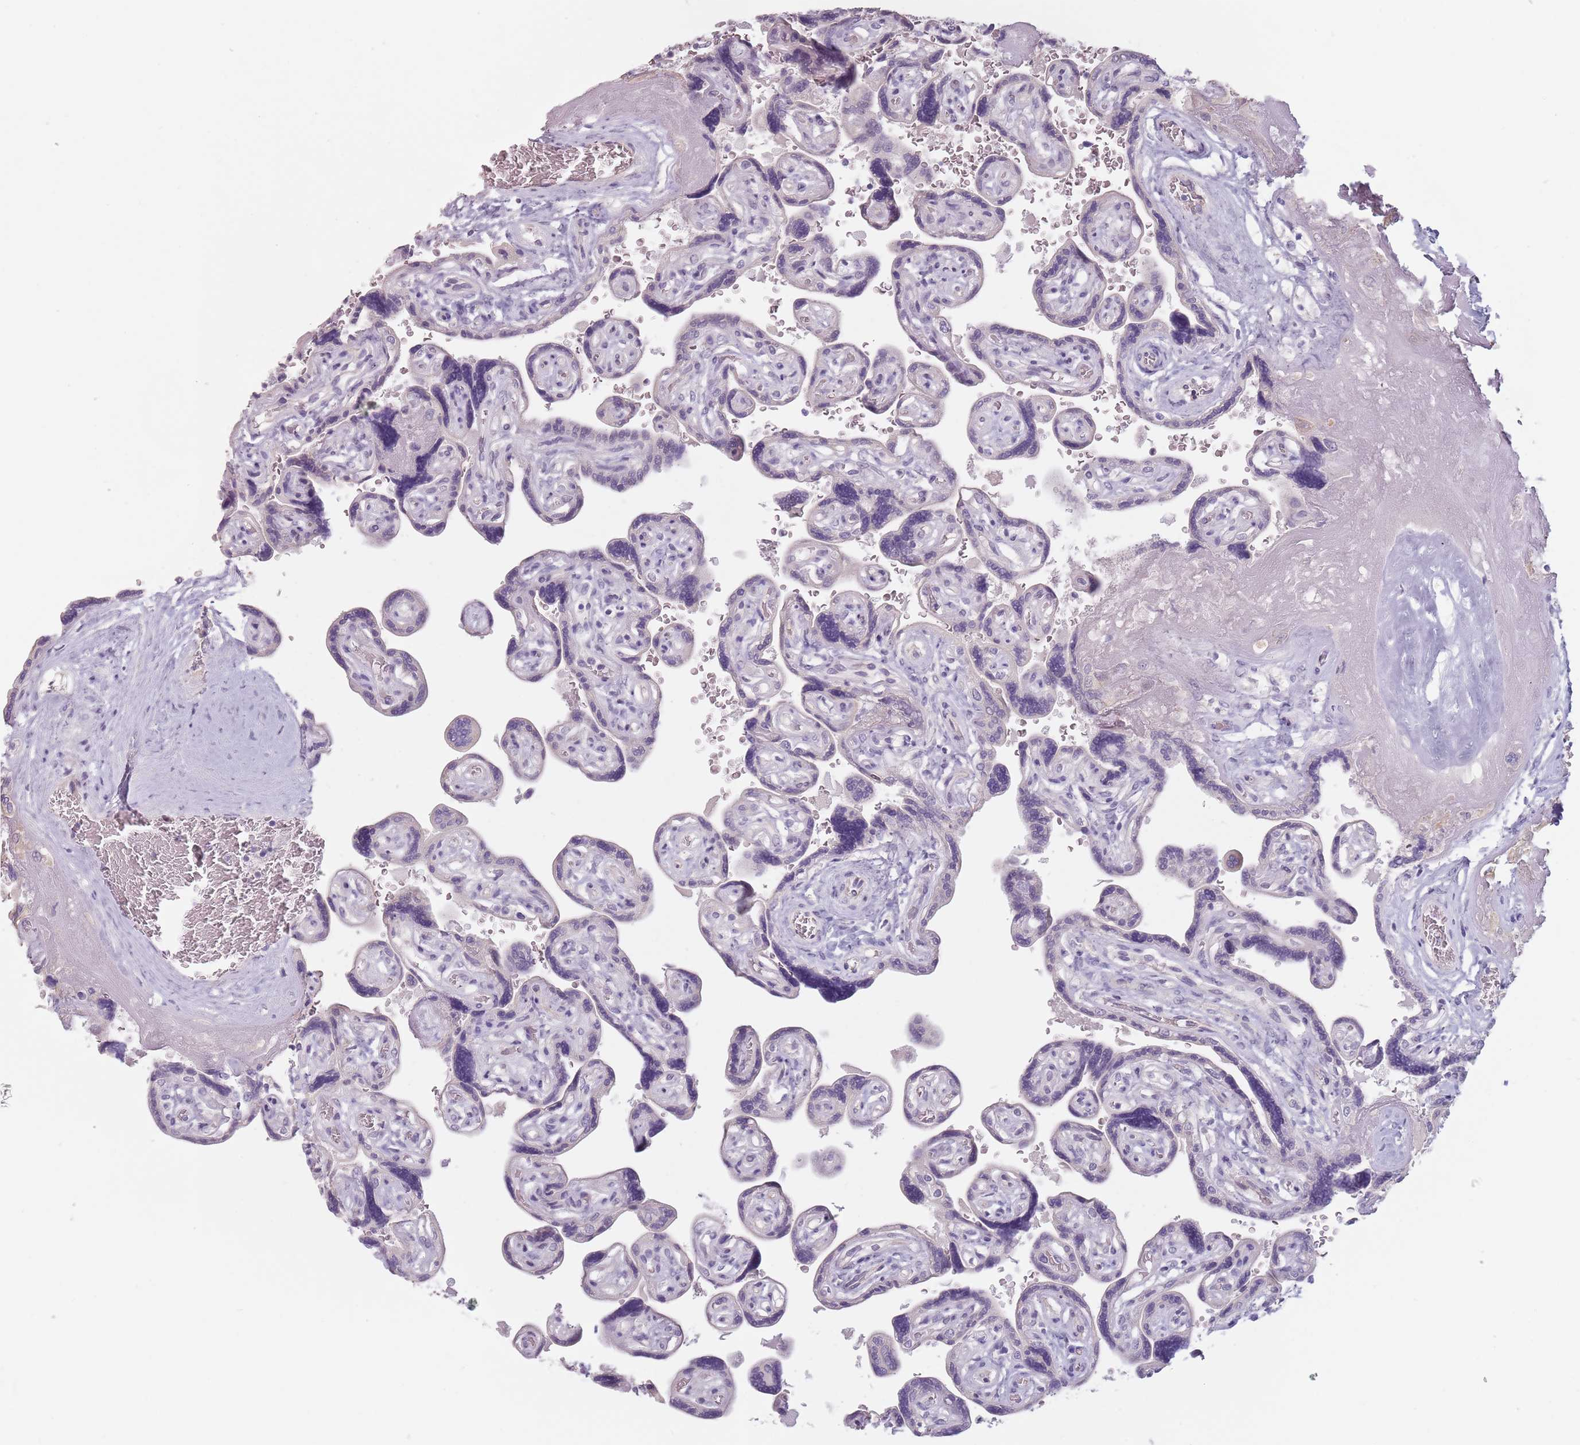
{"staining": {"intensity": "weak", "quantity": "<25%", "location": "cytoplasmic/membranous"}, "tissue": "placenta", "cell_type": "Decidual cells", "image_type": "normal", "snomed": [{"axis": "morphology", "description": "Normal tissue, NOS"}, {"axis": "topography", "description": "Placenta"}], "caption": "Placenta was stained to show a protein in brown. There is no significant positivity in decidual cells. (Brightfield microscopy of DAB immunohistochemistry at high magnification).", "gene": "CEP19", "patient": {"sex": "female", "age": 32}}